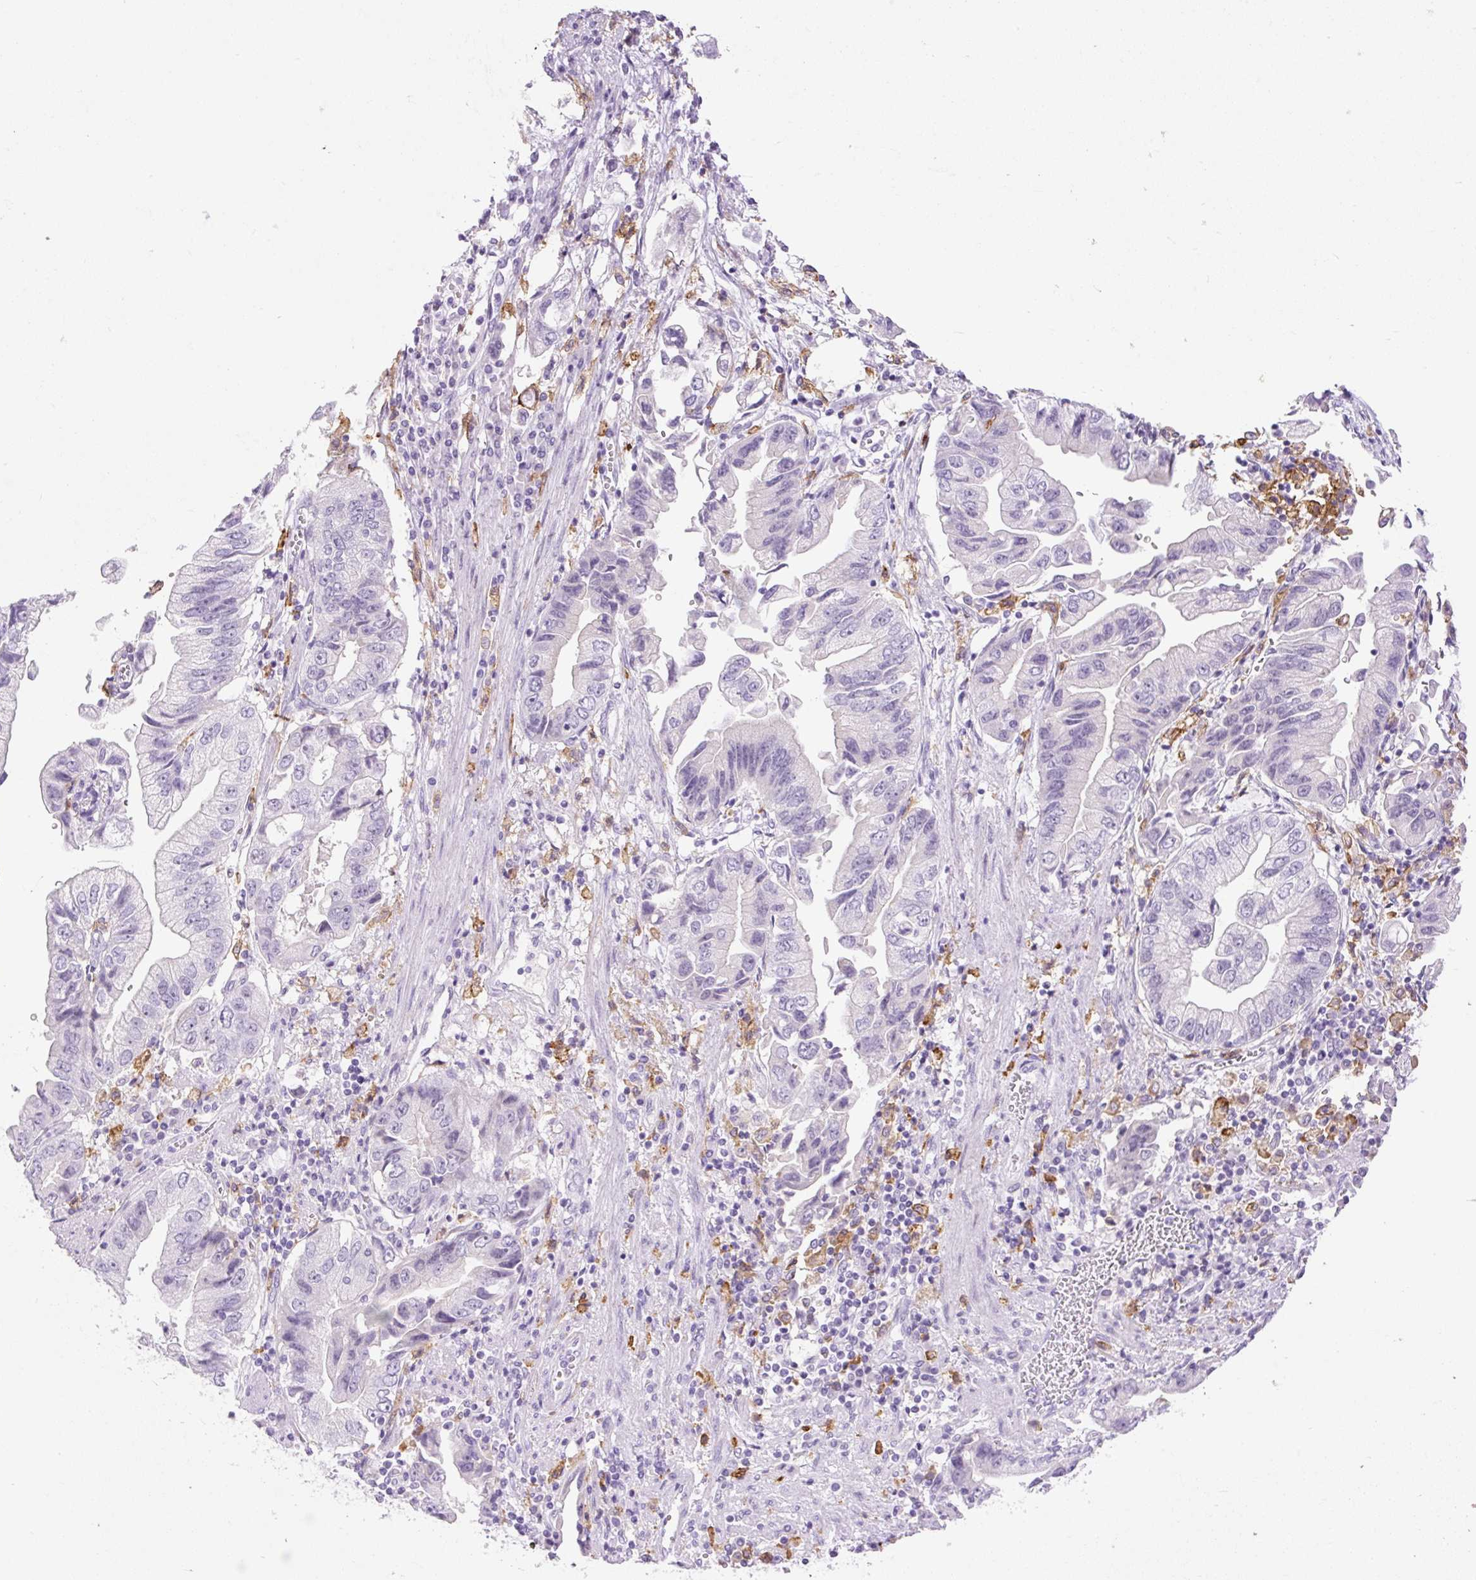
{"staining": {"intensity": "negative", "quantity": "none", "location": "none"}, "tissue": "stomach cancer", "cell_type": "Tumor cells", "image_type": "cancer", "snomed": [{"axis": "morphology", "description": "Adenocarcinoma, NOS"}, {"axis": "topography", "description": "Stomach"}], "caption": "The photomicrograph reveals no staining of tumor cells in stomach adenocarcinoma.", "gene": "SIGLEC1", "patient": {"sex": "male", "age": 62}}